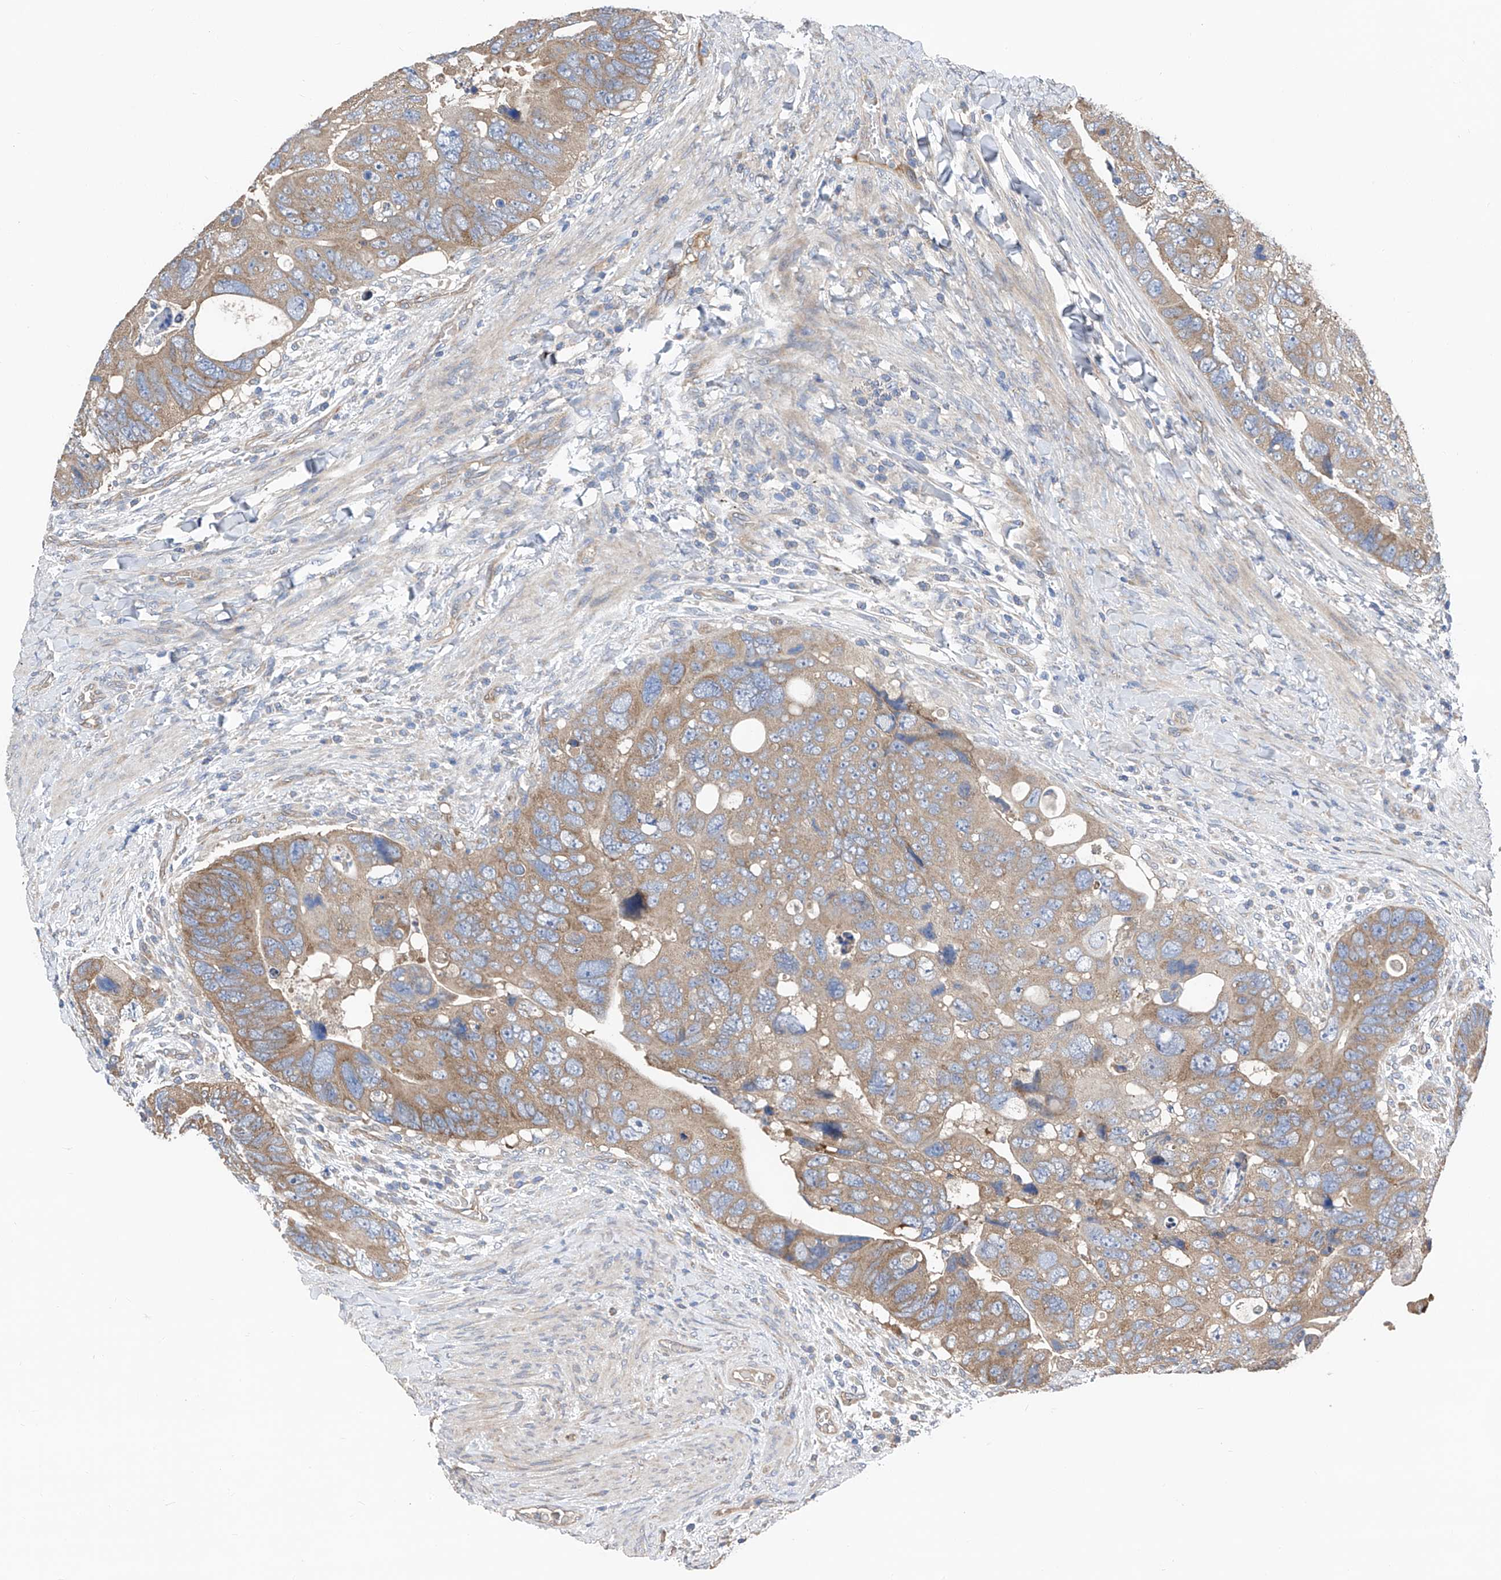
{"staining": {"intensity": "moderate", "quantity": ">75%", "location": "cytoplasmic/membranous"}, "tissue": "colorectal cancer", "cell_type": "Tumor cells", "image_type": "cancer", "snomed": [{"axis": "morphology", "description": "Adenocarcinoma, NOS"}, {"axis": "topography", "description": "Rectum"}], "caption": "Moderate cytoplasmic/membranous protein positivity is seen in about >75% of tumor cells in colorectal adenocarcinoma. The protein is shown in brown color, while the nuclei are stained blue.", "gene": "PTK2", "patient": {"sex": "male", "age": 59}}